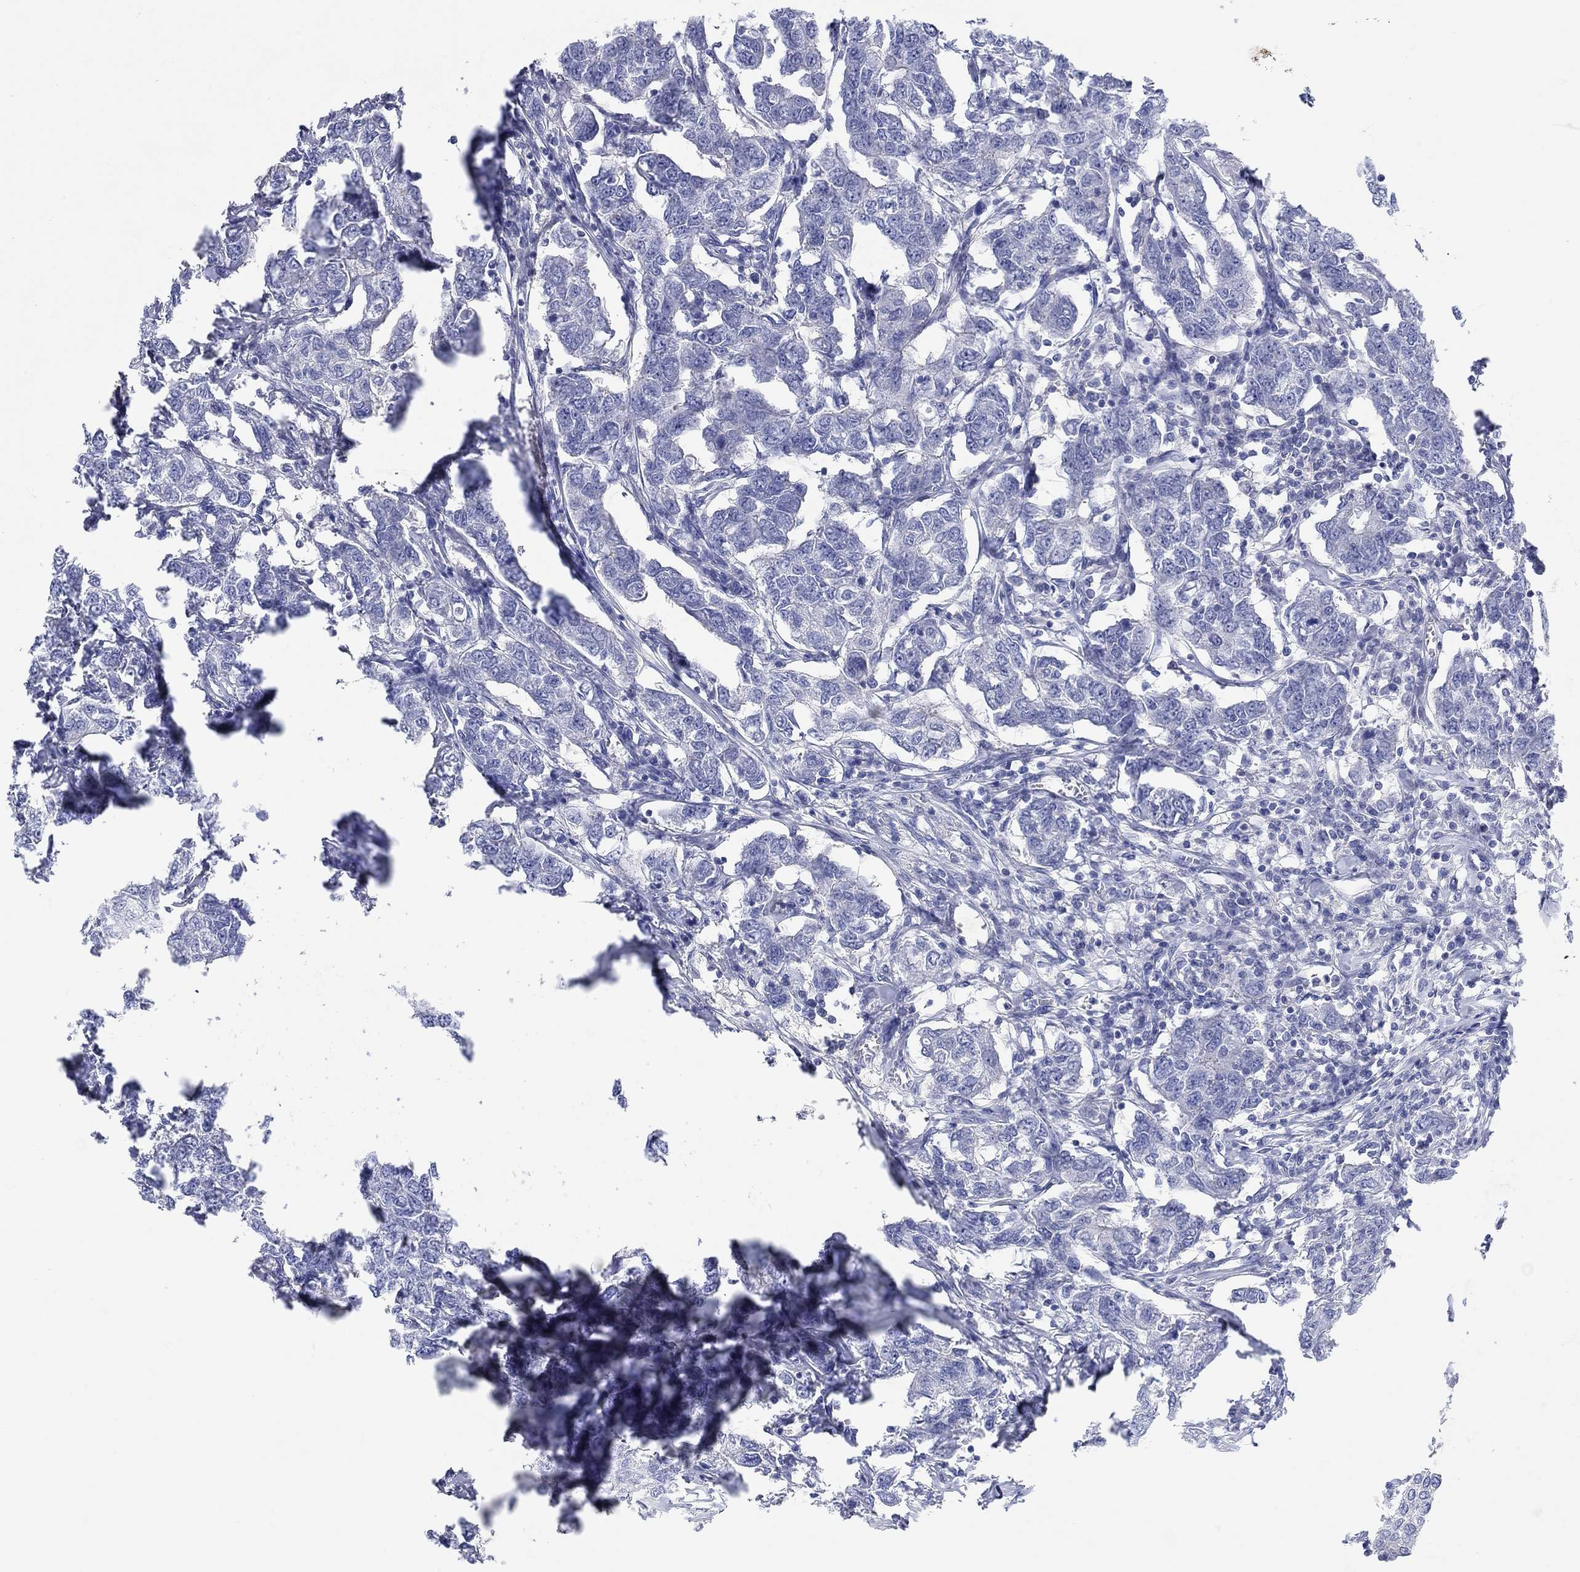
{"staining": {"intensity": "negative", "quantity": "none", "location": "none"}, "tissue": "breast cancer", "cell_type": "Tumor cells", "image_type": "cancer", "snomed": [{"axis": "morphology", "description": "Duct carcinoma"}, {"axis": "topography", "description": "Breast"}], "caption": "The histopathology image demonstrates no significant expression in tumor cells of invasive ductal carcinoma (breast).", "gene": "PPIL6", "patient": {"sex": "female", "age": 88}}